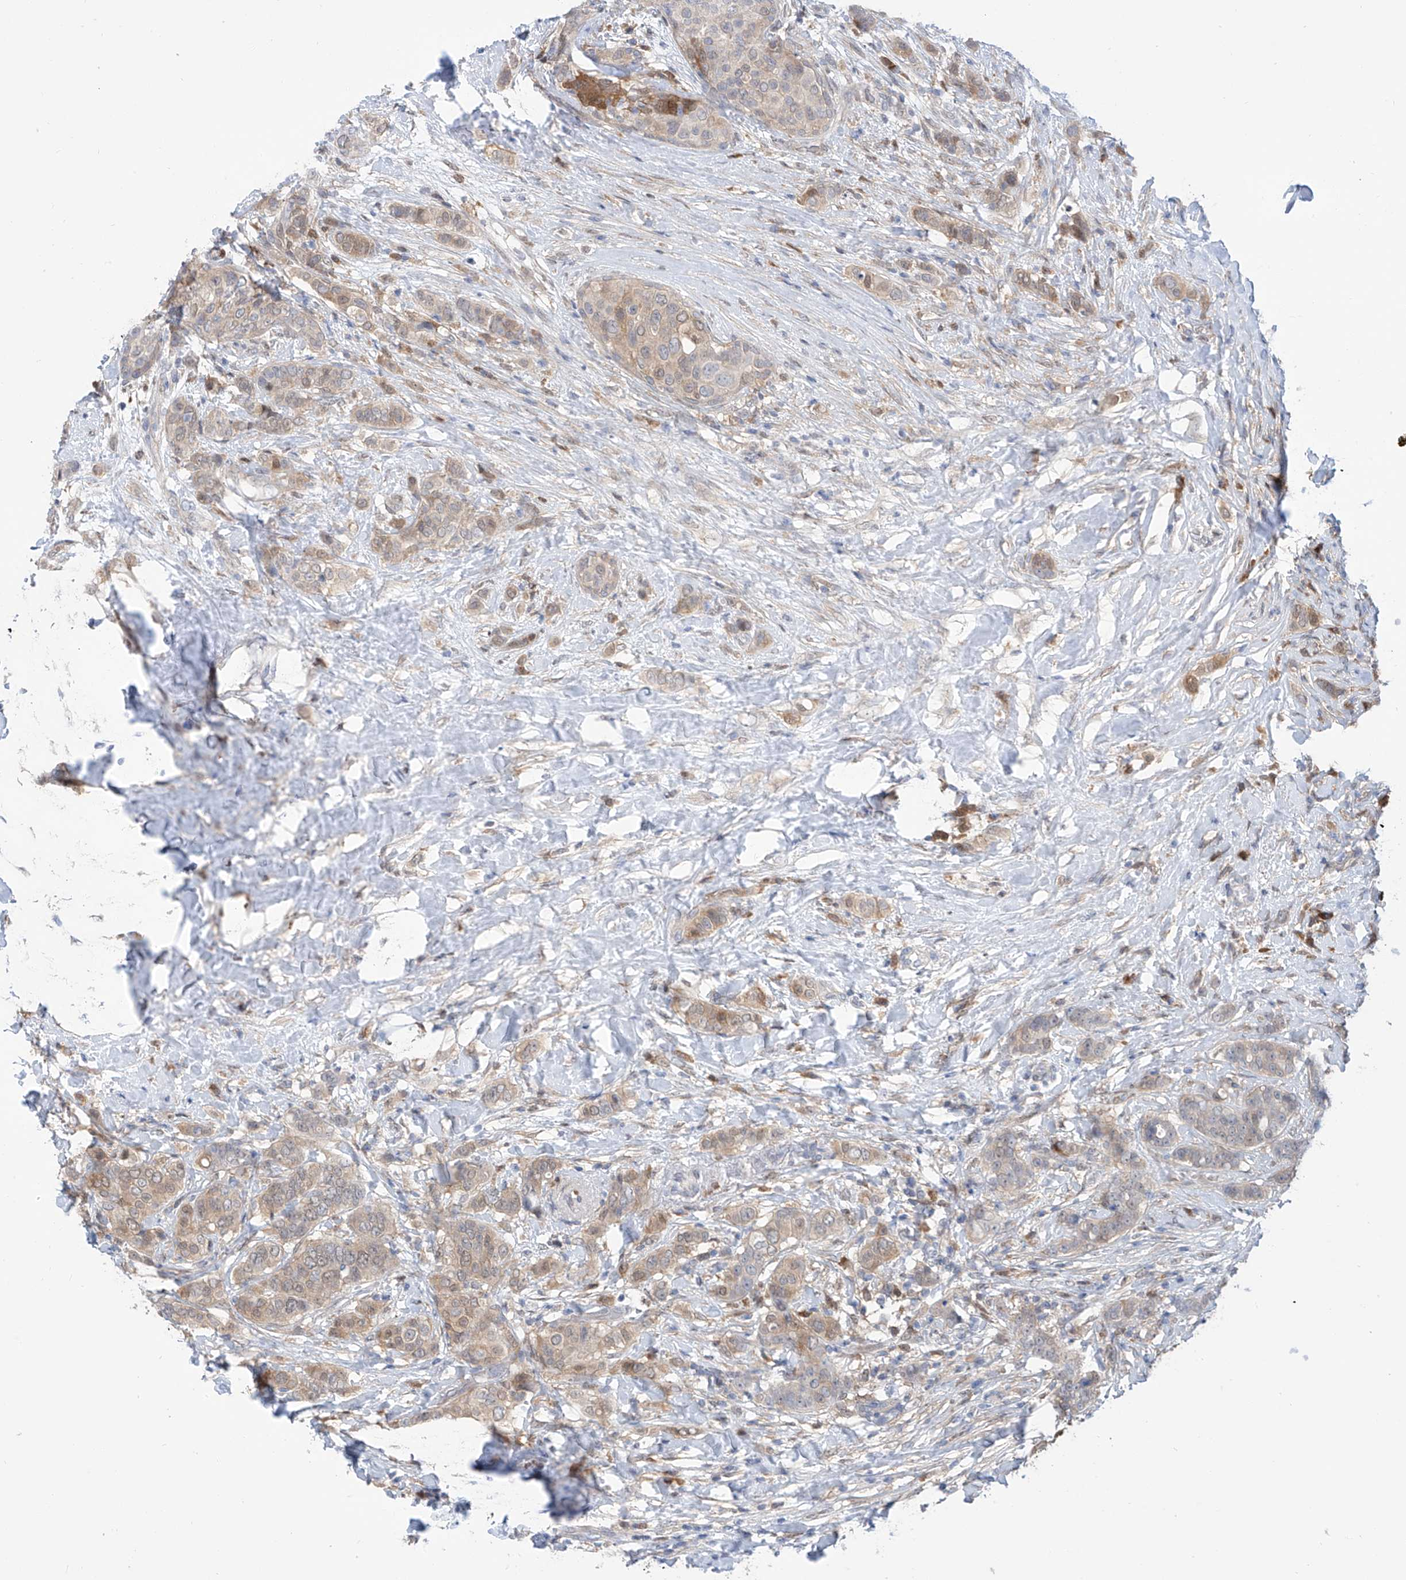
{"staining": {"intensity": "weak", "quantity": ">75%", "location": "cytoplasmic/membranous"}, "tissue": "breast cancer", "cell_type": "Tumor cells", "image_type": "cancer", "snomed": [{"axis": "morphology", "description": "Lobular carcinoma"}, {"axis": "topography", "description": "Breast"}], "caption": "DAB (3,3'-diaminobenzidine) immunohistochemical staining of breast cancer demonstrates weak cytoplasmic/membranous protein positivity in approximately >75% of tumor cells.", "gene": "PDXK", "patient": {"sex": "female", "age": 51}}